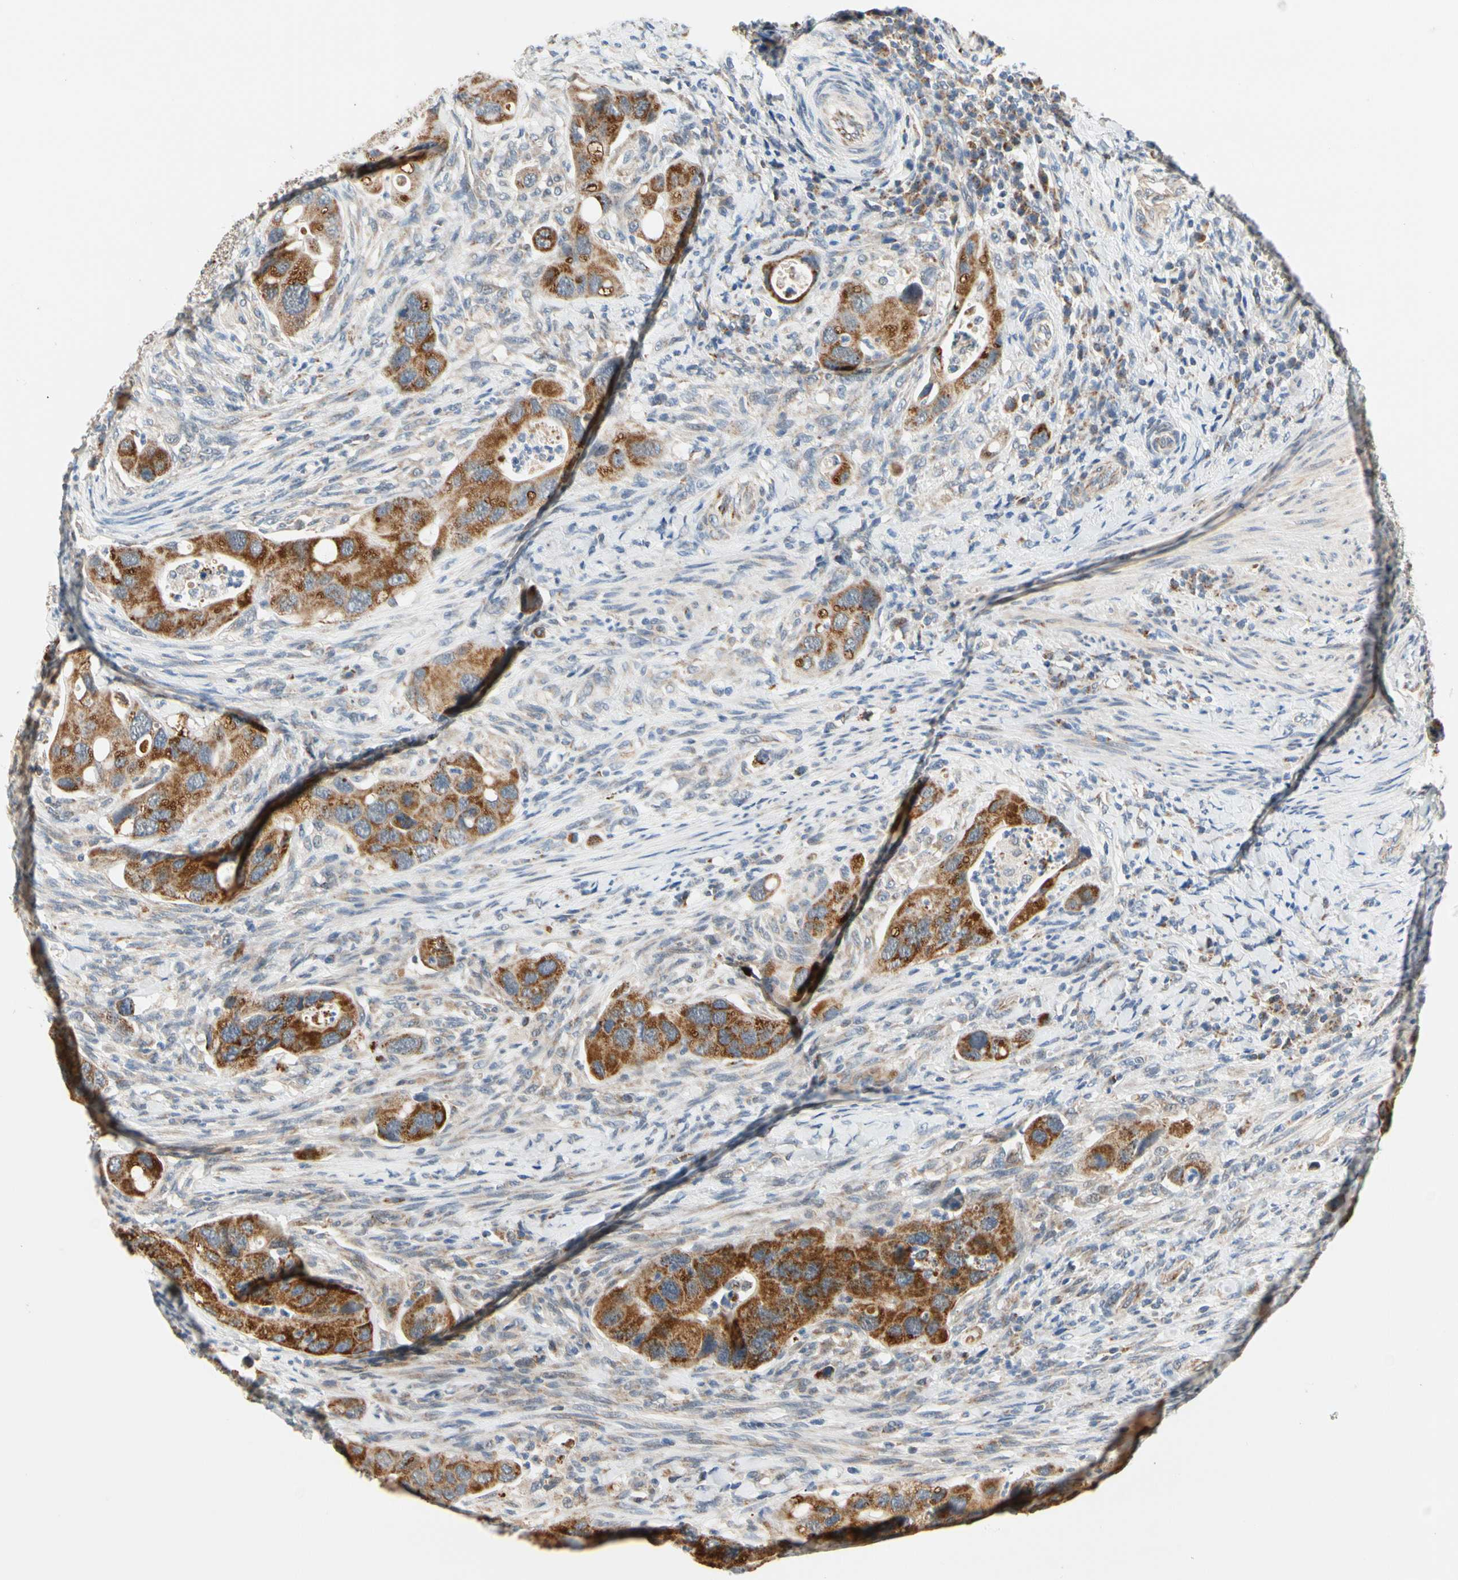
{"staining": {"intensity": "moderate", "quantity": ">75%", "location": "cytoplasmic/membranous"}, "tissue": "colorectal cancer", "cell_type": "Tumor cells", "image_type": "cancer", "snomed": [{"axis": "morphology", "description": "Adenocarcinoma, NOS"}, {"axis": "topography", "description": "Rectum"}], "caption": "Immunohistochemistry (IHC) staining of colorectal cancer (adenocarcinoma), which reveals medium levels of moderate cytoplasmic/membranous staining in approximately >75% of tumor cells indicating moderate cytoplasmic/membranous protein positivity. The staining was performed using DAB (brown) for protein detection and nuclei were counterstained in hematoxylin (blue).", "gene": "KHDC4", "patient": {"sex": "female", "age": 57}}